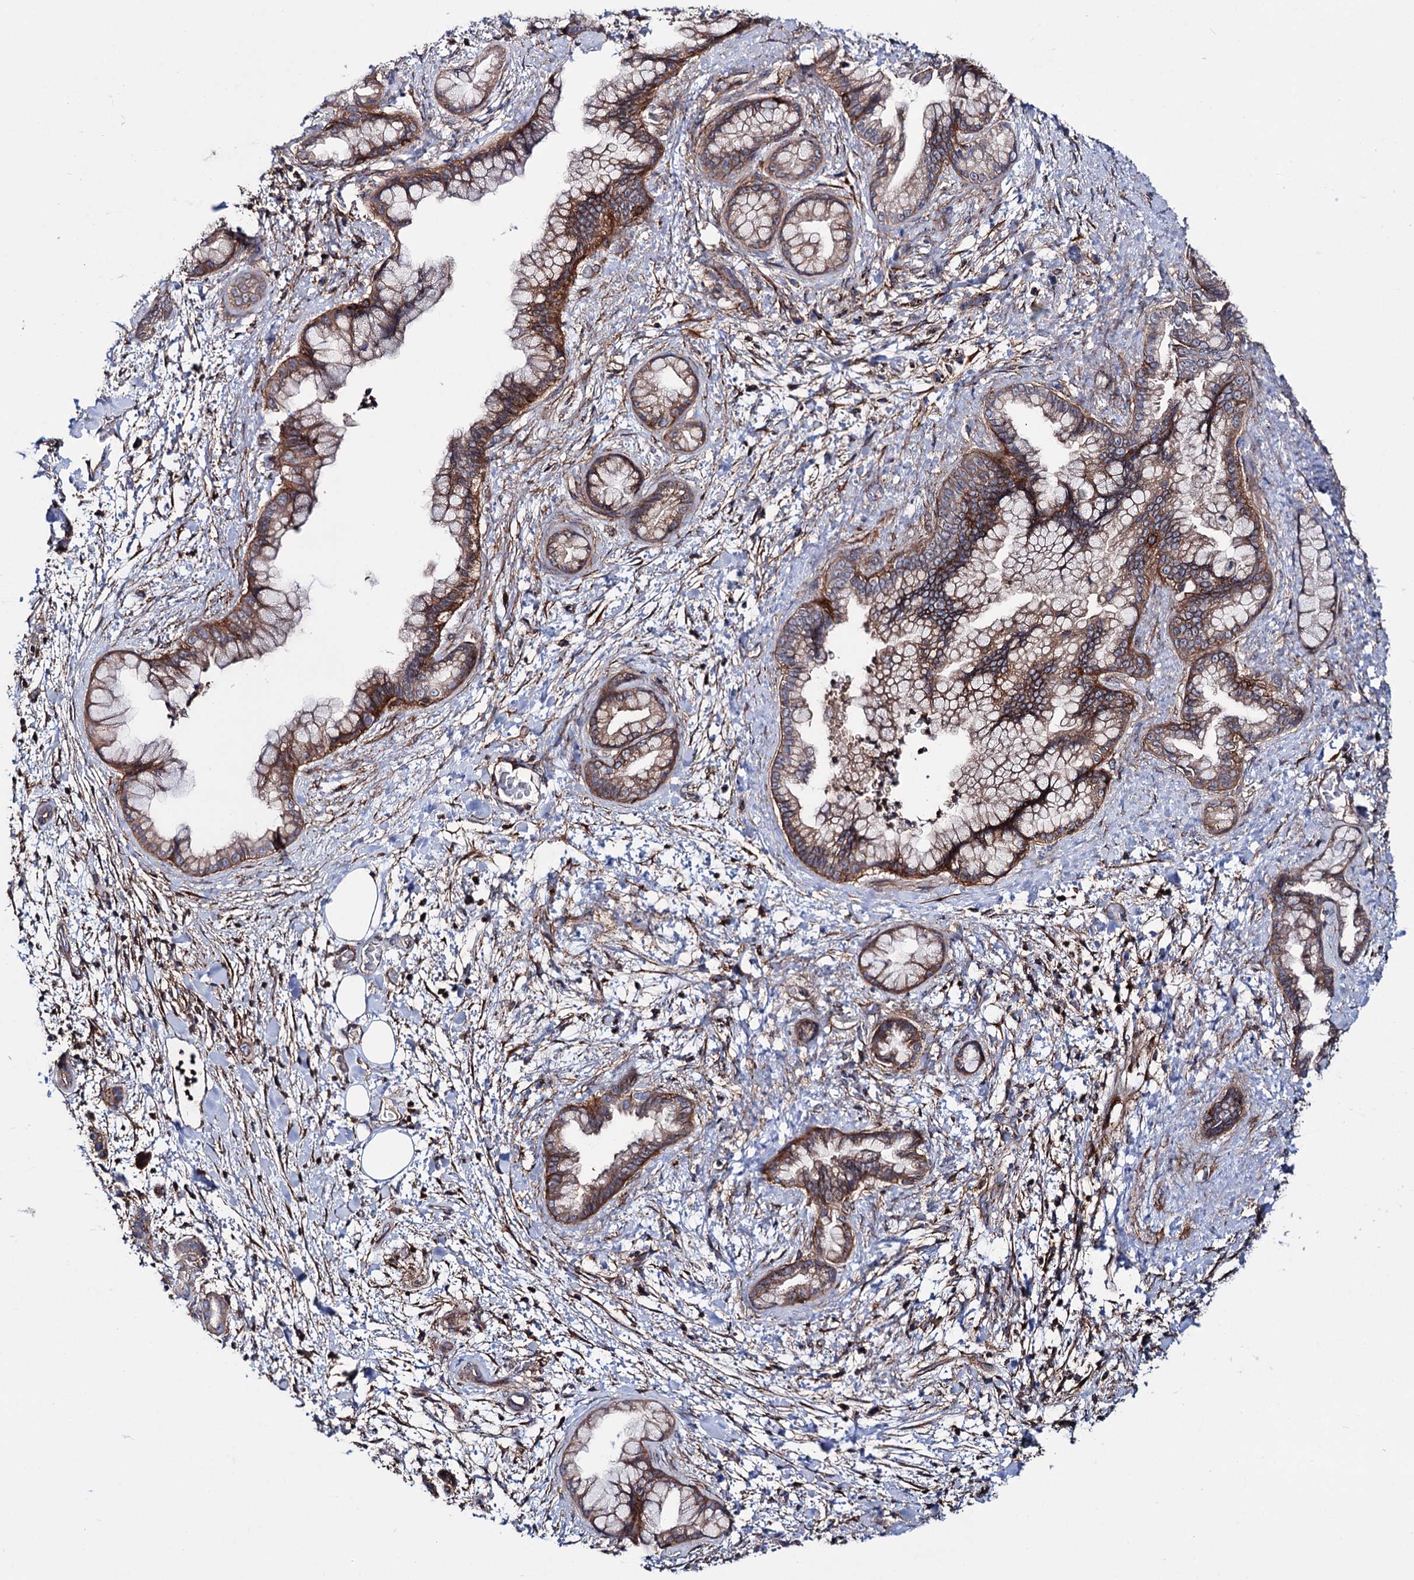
{"staining": {"intensity": "moderate", "quantity": ">75%", "location": "cytoplasmic/membranous"}, "tissue": "pancreatic cancer", "cell_type": "Tumor cells", "image_type": "cancer", "snomed": [{"axis": "morphology", "description": "Adenocarcinoma, NOS"}, {"axis": "topography", "description": "Pancreas"}], "caption": "Pancreatic cancer (adenocarcinoma) stained with a brown dye displays moderate cytoplasmic/membranous positive expression in about >75% of tumor cells.", "gene": "DEF6", "patient": {"sex": "female", "age": 78}}